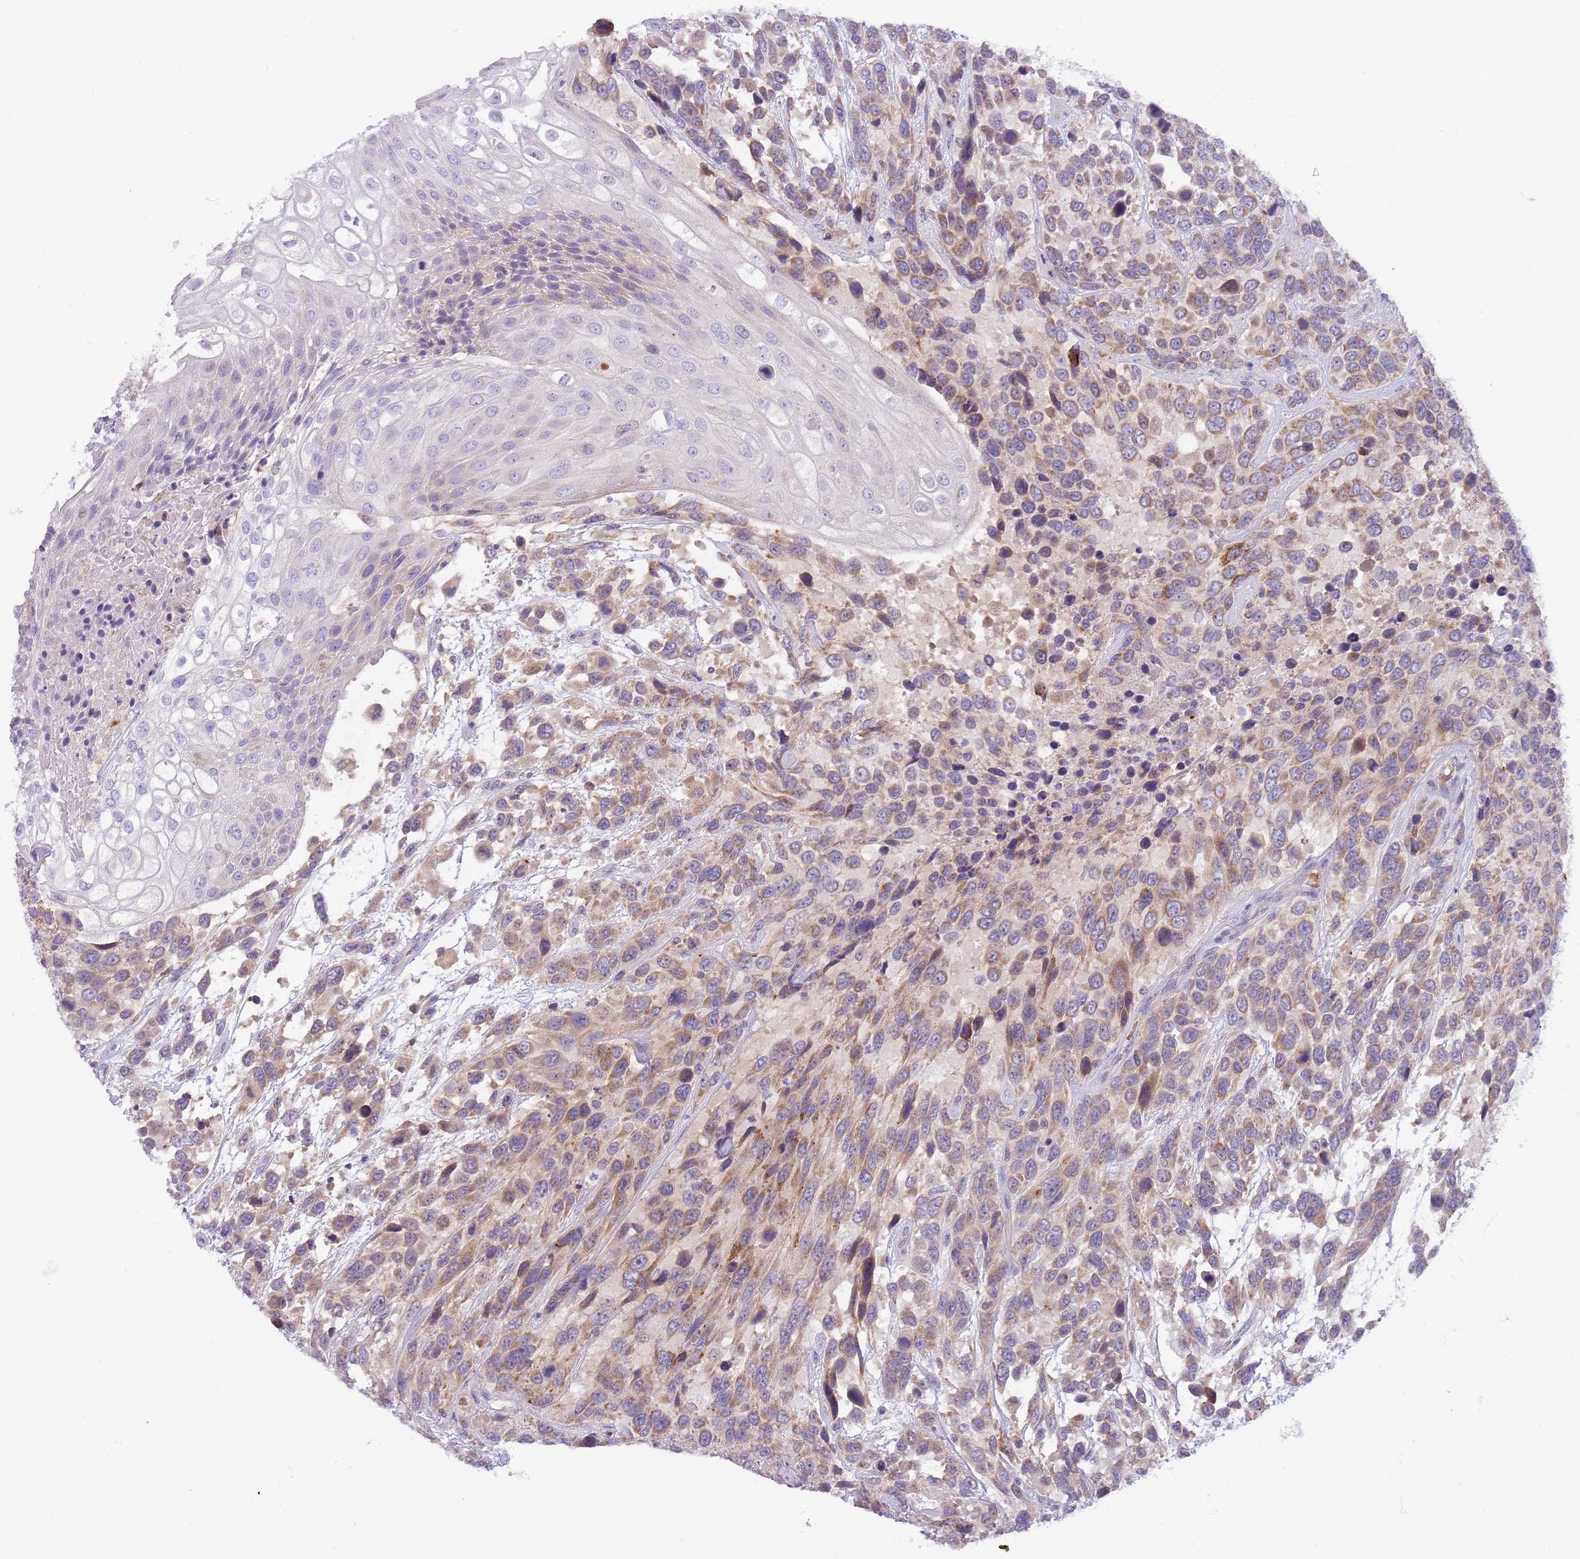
{"staining": {"intensity": "moderate", "quantity": ">75%", "location": "cytoplasmic/membranous"}, "tissue": "urothelial cancer", "cell_type": "Tumor cells", "image_type": "cancer", "snomed": [{"axis": "morphology", "description": "Urothelial carcinoma, High grade"}, {"axis": "topography", "description": "Urinary bladder"}], "caption": "Tumor cells show medium levels of moderate cytoplasmic/membranous staining in approximately >75% of cells in urothelial cancer.", "gene": "DDHD1", "patient": {"sex": "female", "age": 70}}